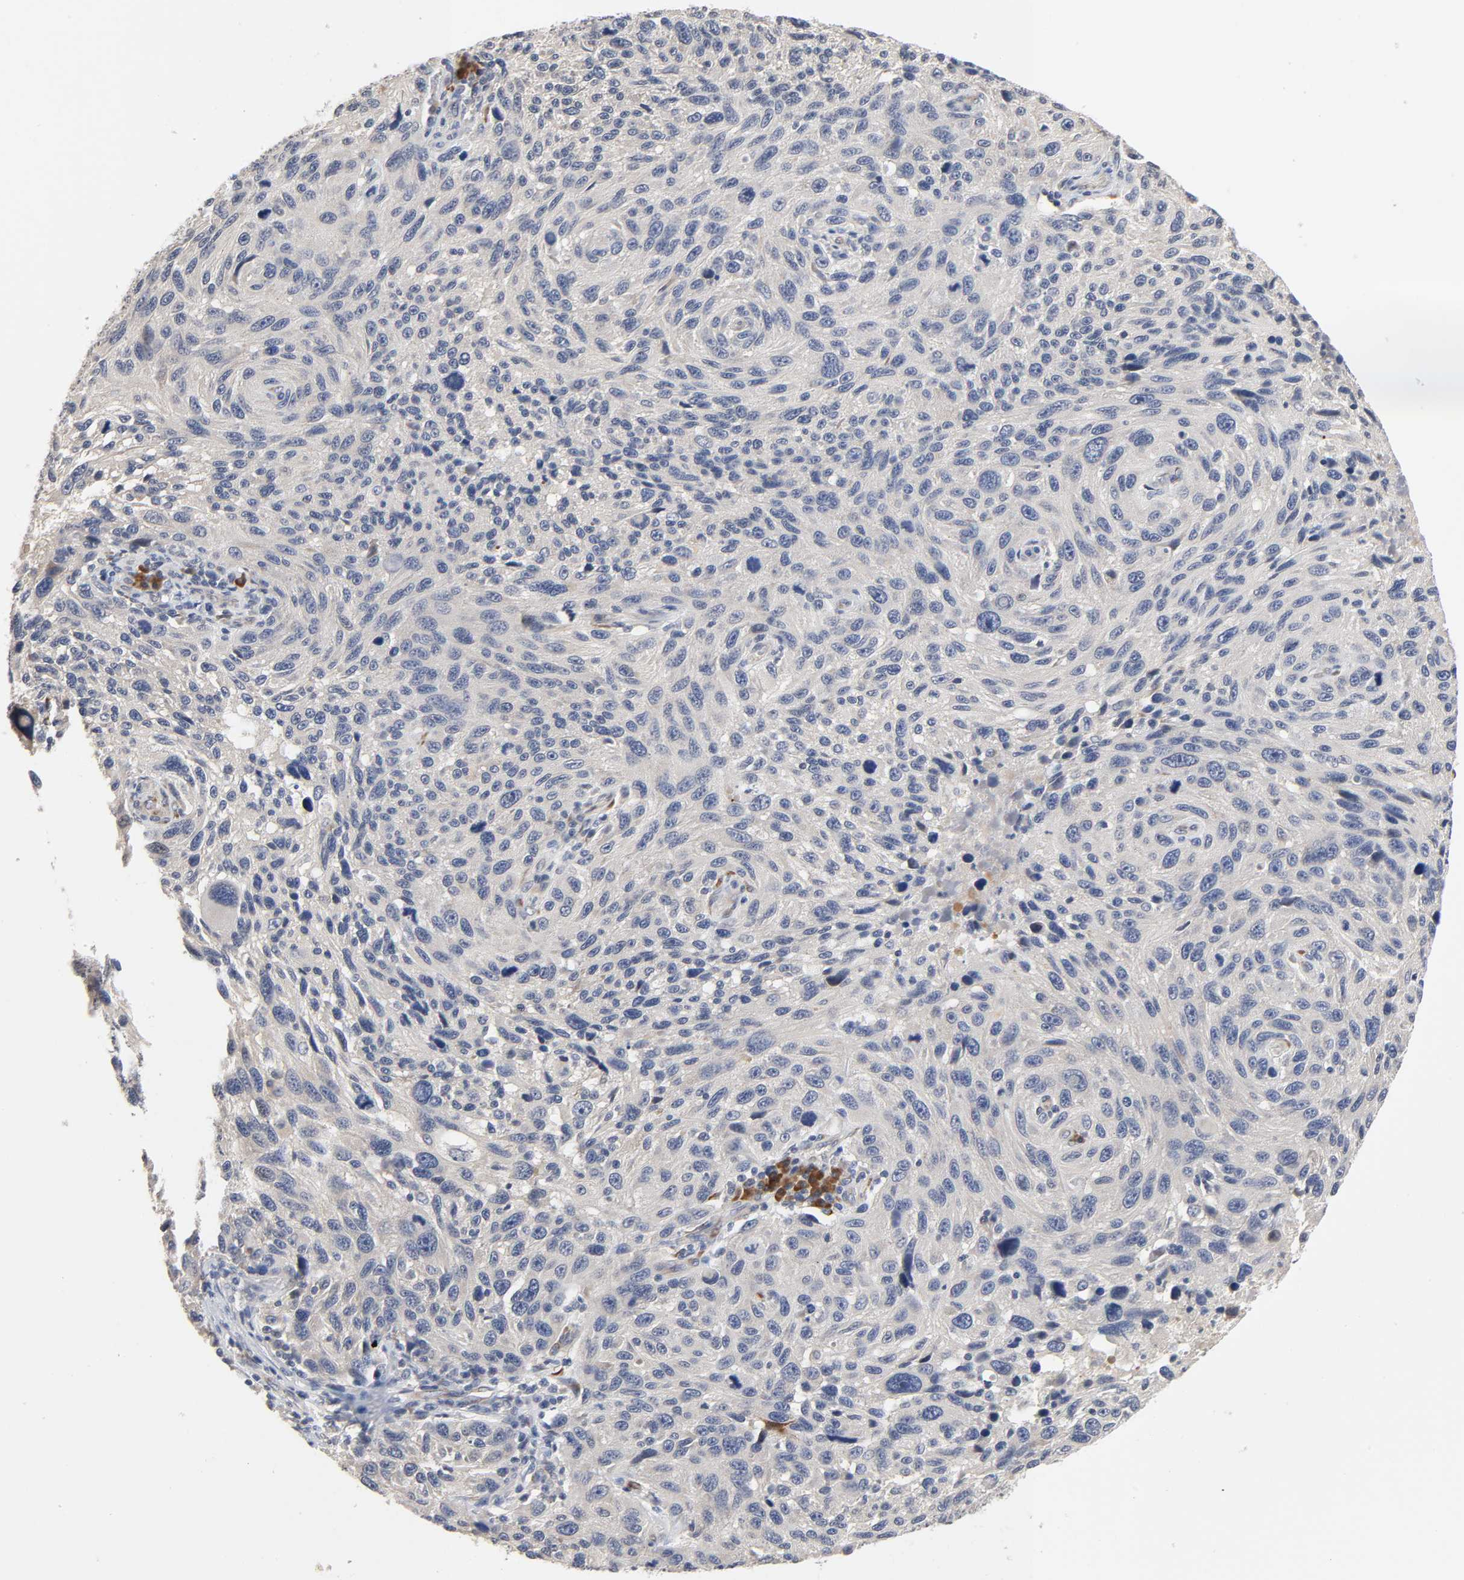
{"staining": {"intensity": "negative", "quantity": "none", "location": "none"}, "tissue": "melanoma", "cell_type": "Tumor cells", "image_type": "cancer", "snomed": [{"axis": "morphology", "description": "Malignant melanoma, NOS"}, {"axis": "topography", "description": "Skin"}], "caption": "Malignant melanoma was stained to show a protein in brown. There is no significant positivity in tumor cells.", "gene": "HDLBP", "patient": {"sex": "male", "age": 53}}